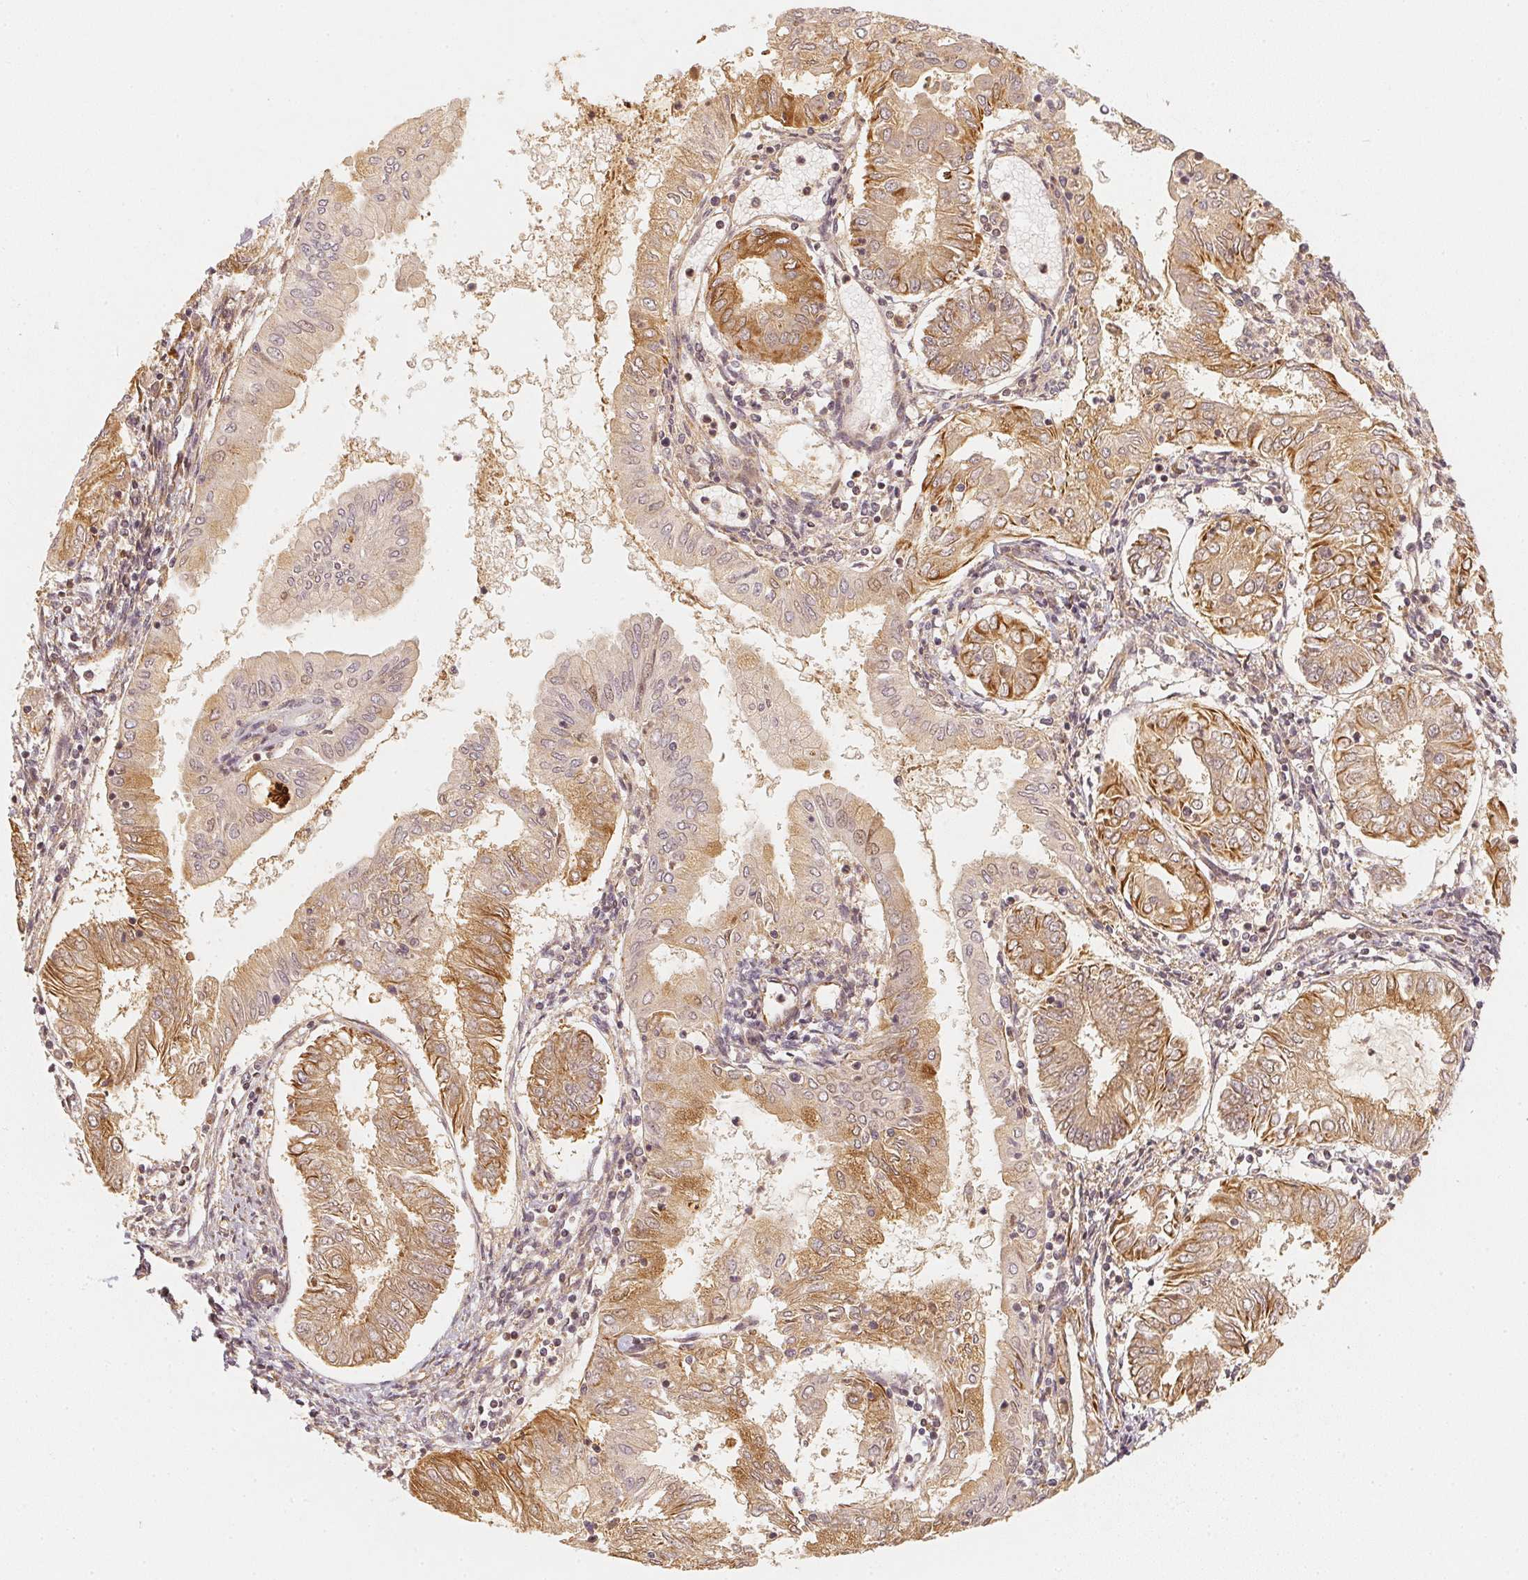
{"staining": {"intensity": "weak", "quantity": "<25%", "location": "cytoplasmic/membranous"}, "tissue": "endometrial cancer", "cell_type": "Tumor cells", "image_type": "cancer", "snomed": [{"axis": "morphology", "description": "Adenocarcinoma, NOS"}, {"axis": "topography", "description": "Endometrium"}], "caption": "Immunohistochemistry (IHC) photomicrograph of human endometrial adenocarcinoma stained for a protein (brown), which exhibits no staining in tumor cells.", "gene": "SERPINE1", "patient": {"sex": "female", "age": 68}}